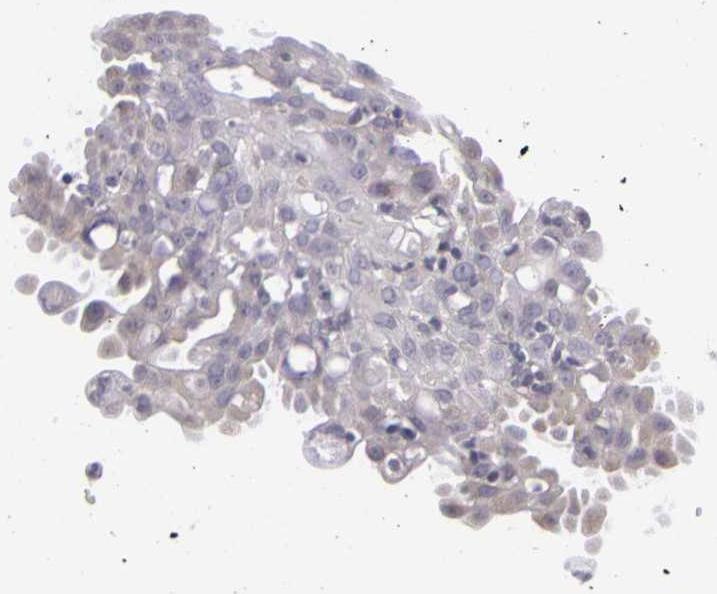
{"staining": {"intensity": "weak", "quantity": ">75%", "location": "cytoplasmic/membranous"}, "tissue": "cervical cancer", "cell_type": "Tumor cells", "image_type": "cancer", "snomed": [{"axis": "morphology", "description": "Normal tissue, NOS"}, {"axis": "morphology", "description": "Squamous cell carcinoma, NOS"}, {"axis": "topography", "description": "Cervix"}], "caption": "Immunohistochemistry photomicrograph of neoplastic tissue: human cervical cancer stained using immunohistochemistry exhibits low levels of weak protein expression localized specifically in the cytoplasmic/membranous of tumor cells, appearing as a cytoplasmic/membranous brown color.", "gene": "CNTN2", "patient": {"sex": "female", "age": 45}}